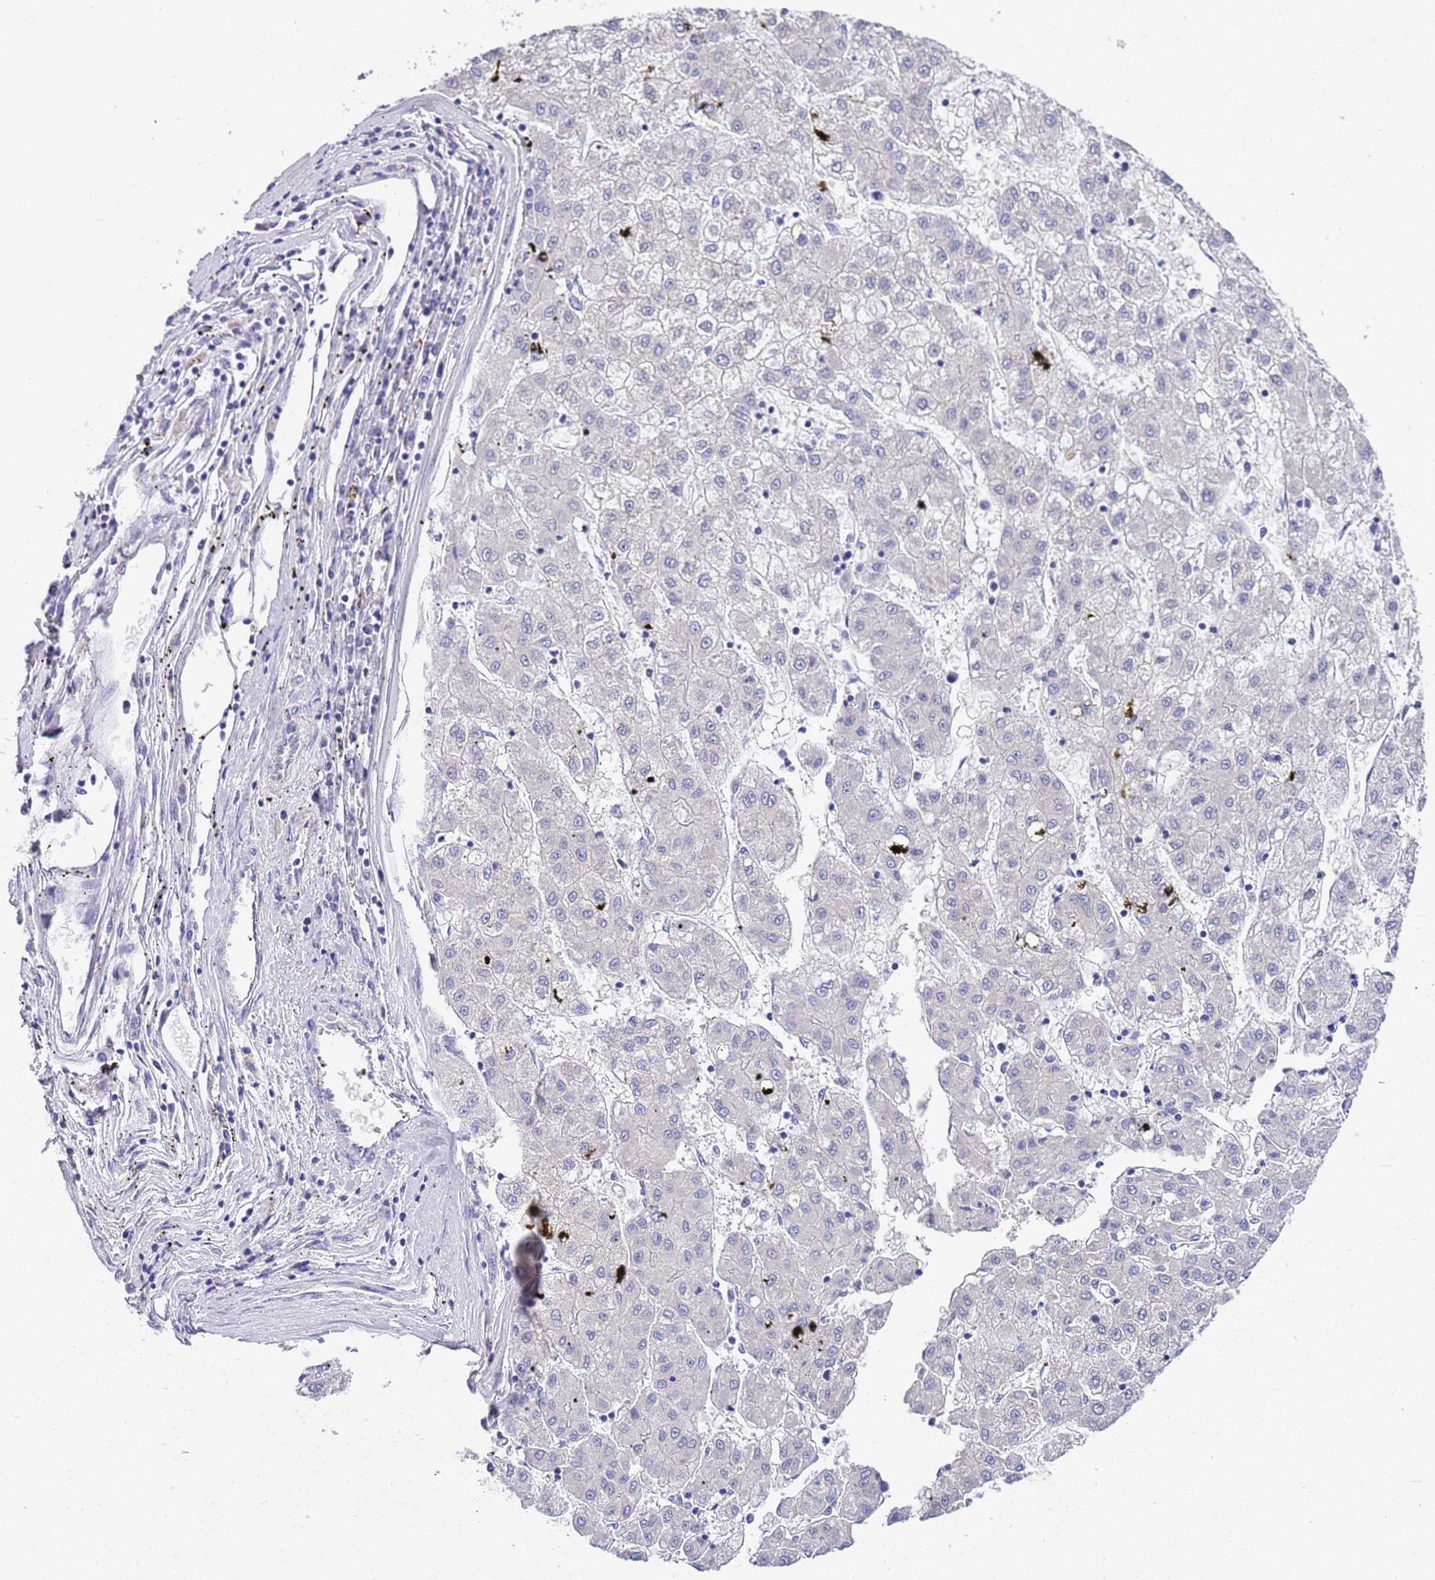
{"staining": {"intensity": "negative", "quantity": "none", "location": "none"}, "tissue": "liver cancer", "cell_type": "Tumor cells", "image_type": "cancer", "snomed": [{"axis": "morphology", "description": "Carcinoma, Hepatocellular, NOS"}, {"axis": "topography", "description": "Liver"}], "caption": "A micrograph of hepatocellular carcinoma (liver) stained for a protein exhibits no brown staining in tumor cells.", "gene": "BRMS1L", "patient": {"sex": "male", "age": 72}}